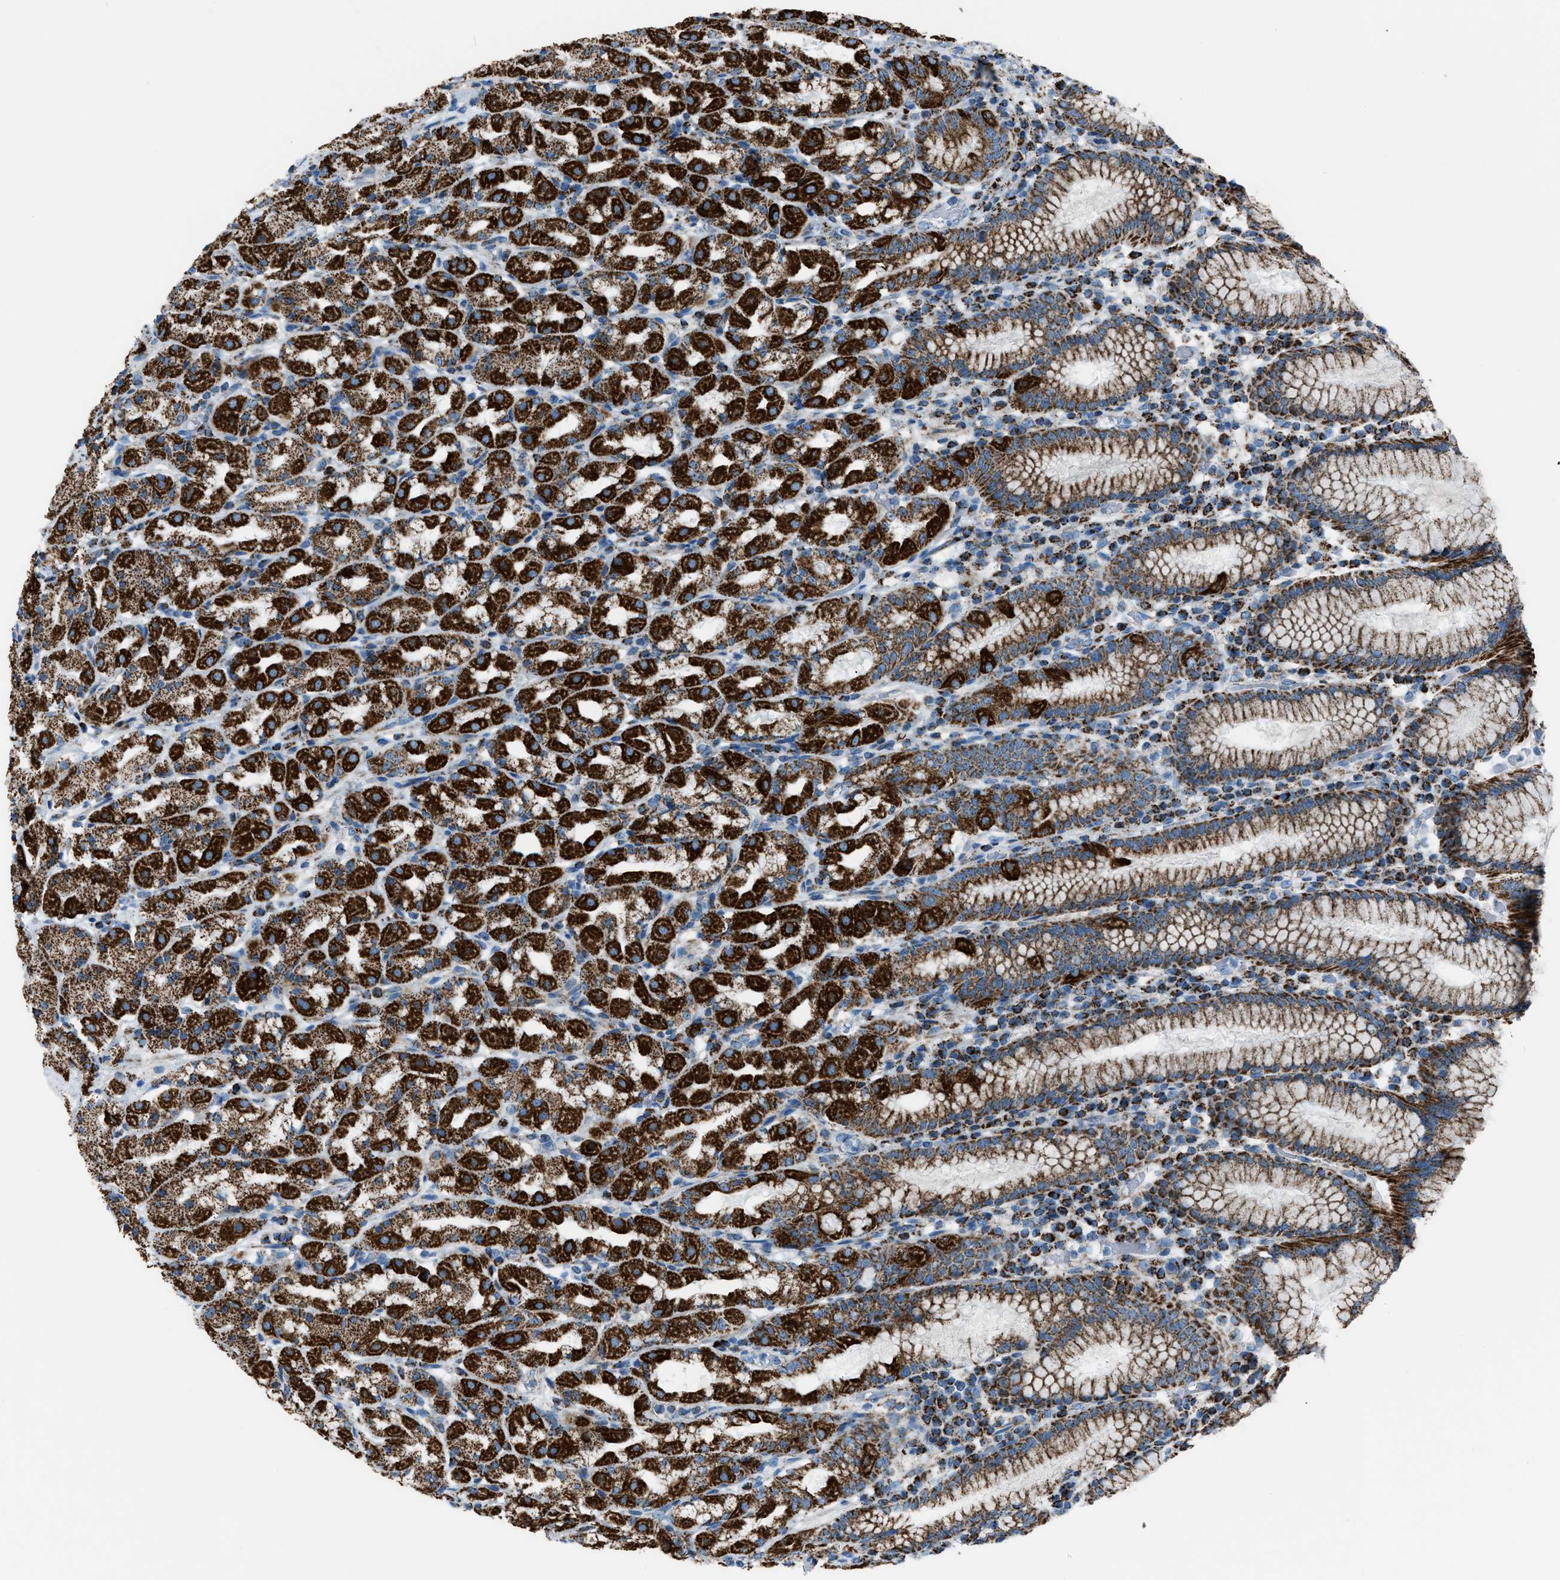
{"staining": {"intensity": "strong", "quantity": ">75%", "location": "cytoplasmic/membranous"}, "tissue": "stomach", "cell_type": "Glandular cells", "image_type": "normal", "snomed": [{"axis": "morphology", "description": "Normal tissue, NOS"}, {"axis": "topography", "description": "Stomach"}, {"axis": "topography", "description": "Stomach, lower"}], "caption": "Immunohistochemistry (DAB (3,3'-diaminobenzidine)) staining of unremarkable human stomach shows strong cytoplasmic/membranous protein staining in approximately >75% of glandular cells.", "gene": "MDH2", "patient": {"sex": "female", "age": 56}}